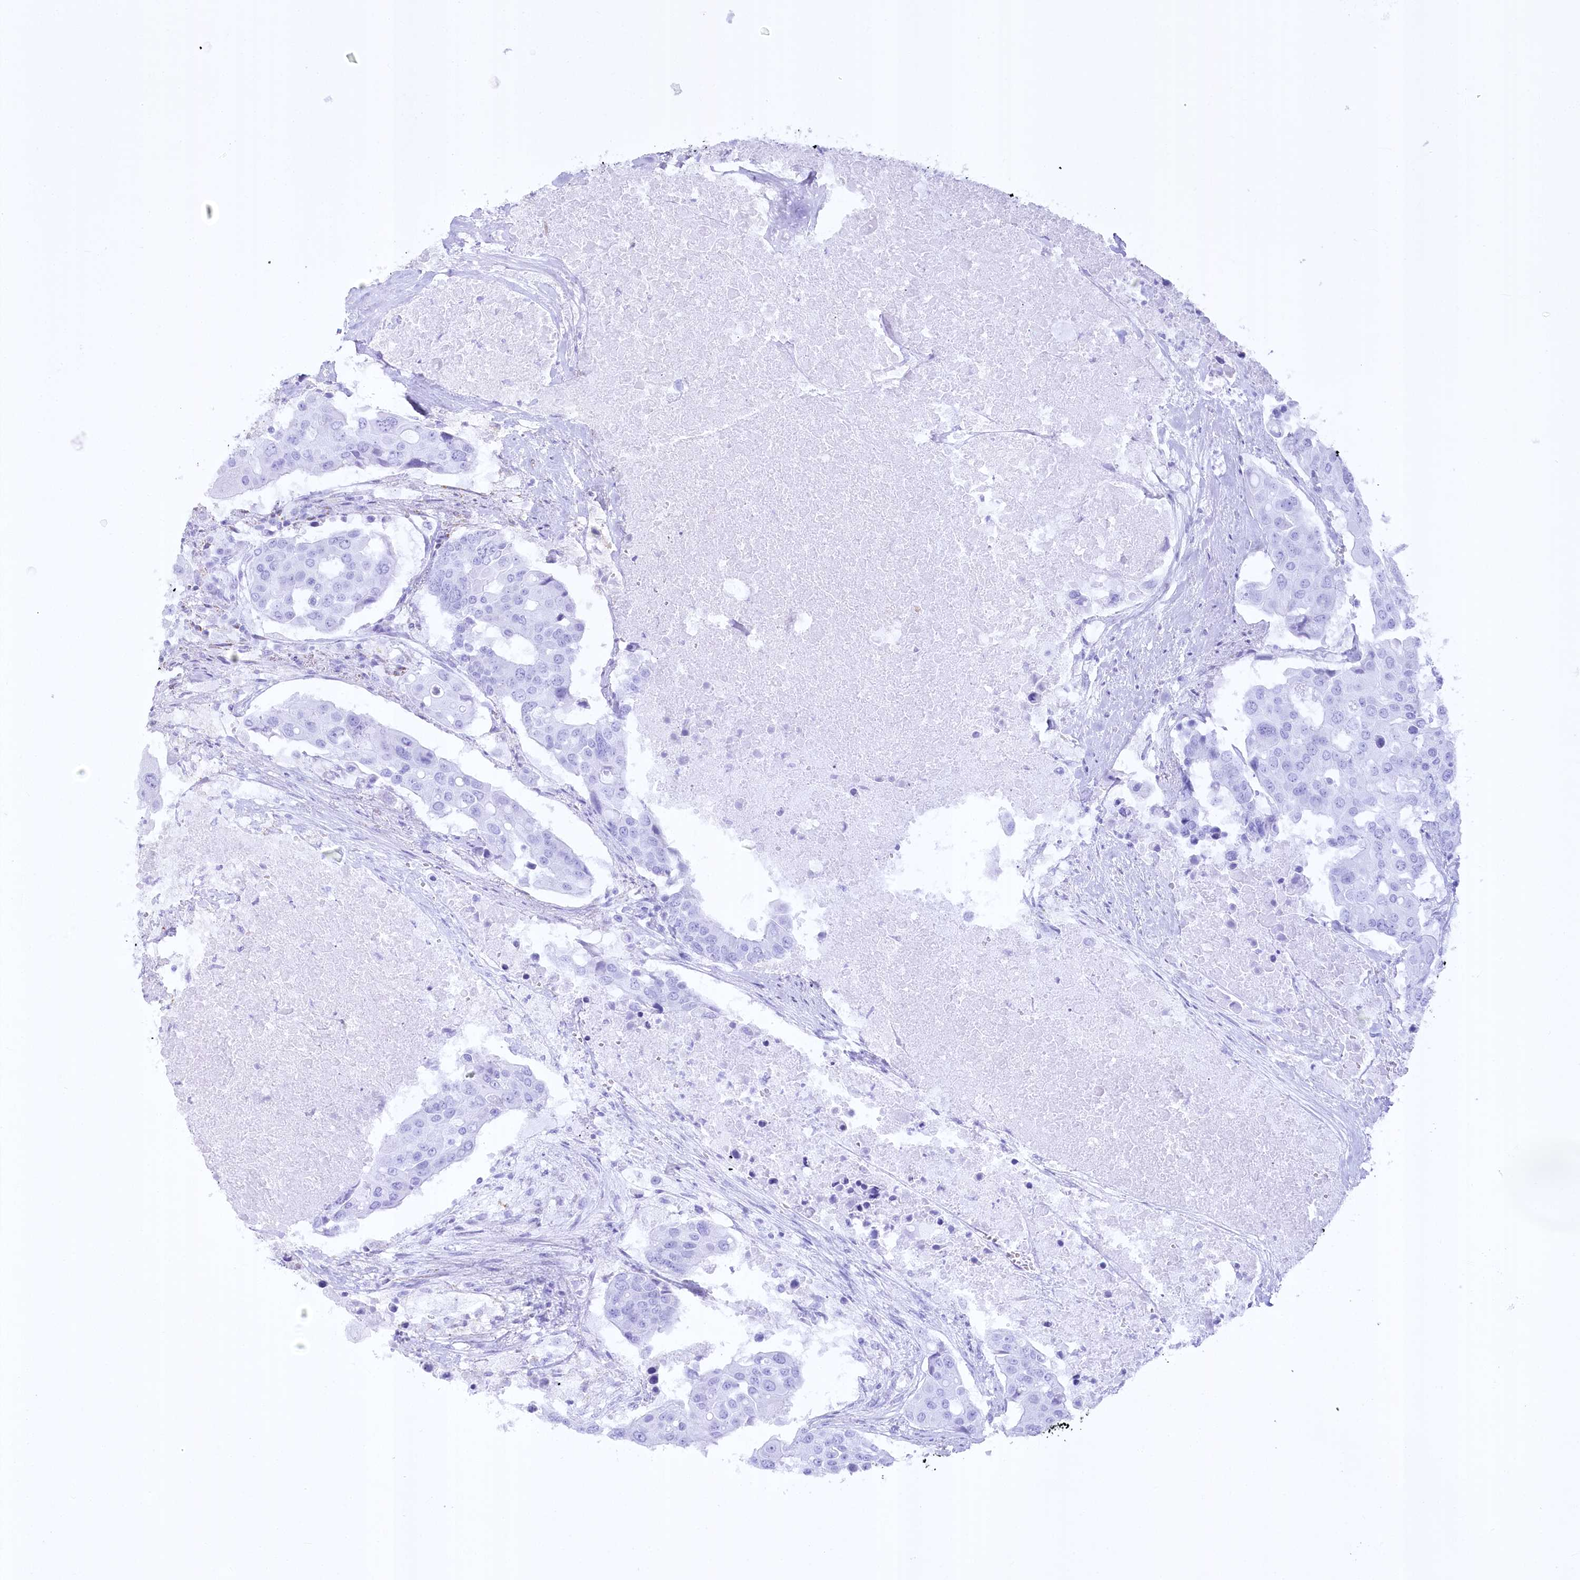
{"staining": {"intensity": "negative", "quantity": "none", "location": "none"}, "tissue": "colorectal cancer", "cell_type": "Tumor cells", "image_type": "cancer", "snomed": [{"axis": "morphology", "description": "Adenocarcinoma, NOS"}, {"axis": "topography", "description": "Colon"}], "caption": "Histopathology image shows no protein expression in tumor cells of colorectal adenocarcinoma tissue.", "gene": "CEP164", "patient": {"sex": "male", "age": 77}}